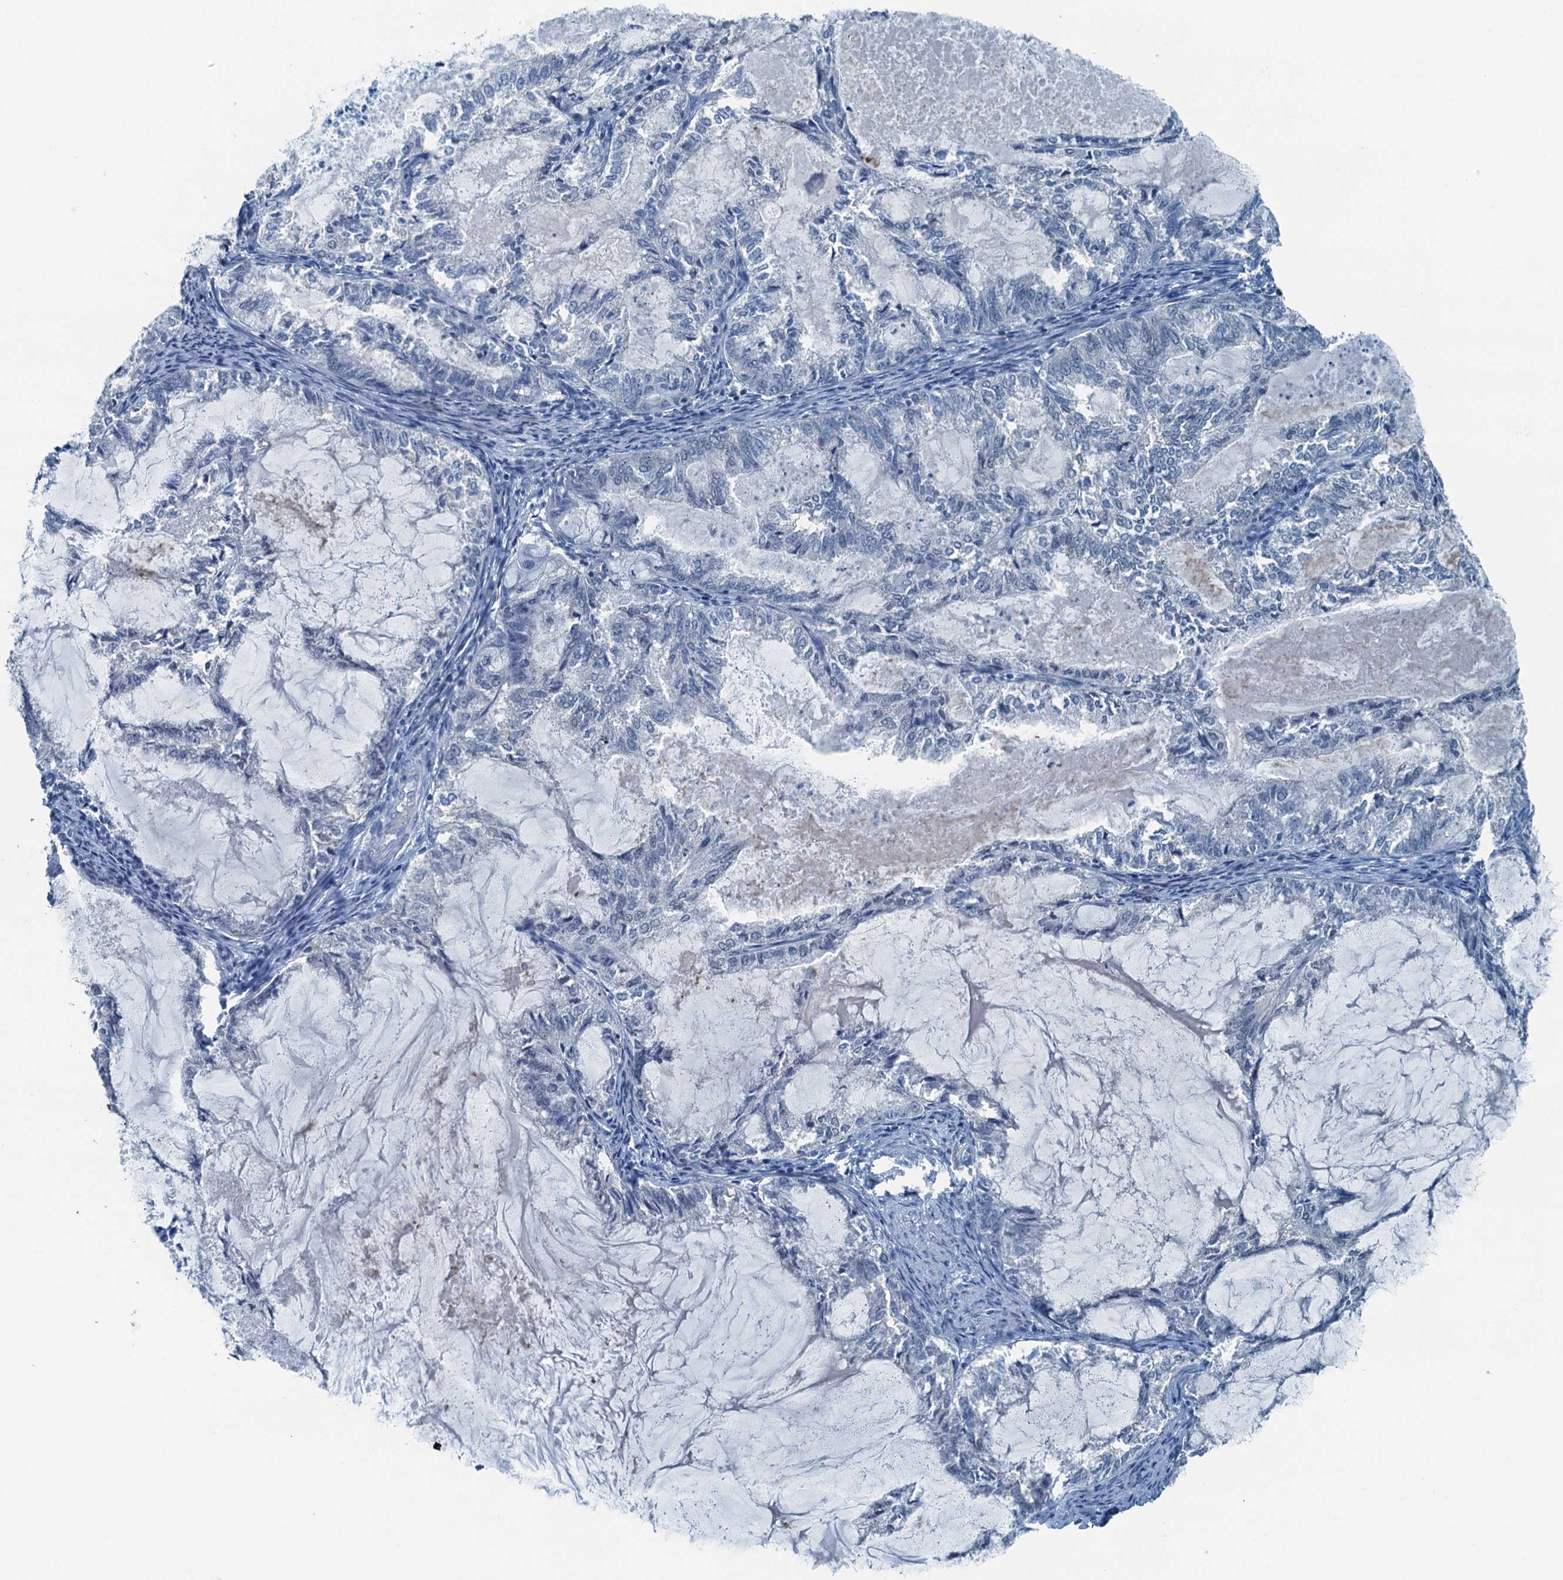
{"staining": {"intensity": "negative", "quantity": "none", "location": "none"}, "tissue": "endometrial cancer", "cell_type": "Tumor cells", "image_type": "cancer", "snomed": [{"axis": "morphology", "description": "Adenocarcinoma, NOS"}, {"axis": "topography", "description": "Endometrium"}], "caption": "An immunohistochemistry (IHC) micrograph of adenocarcinoma (endometrial) is shown. There is no staining in tumor cells of adenocarcinoma (endometrial).", "gene": "C11orf54", "patient": {"sex": "female", "age": 86}}